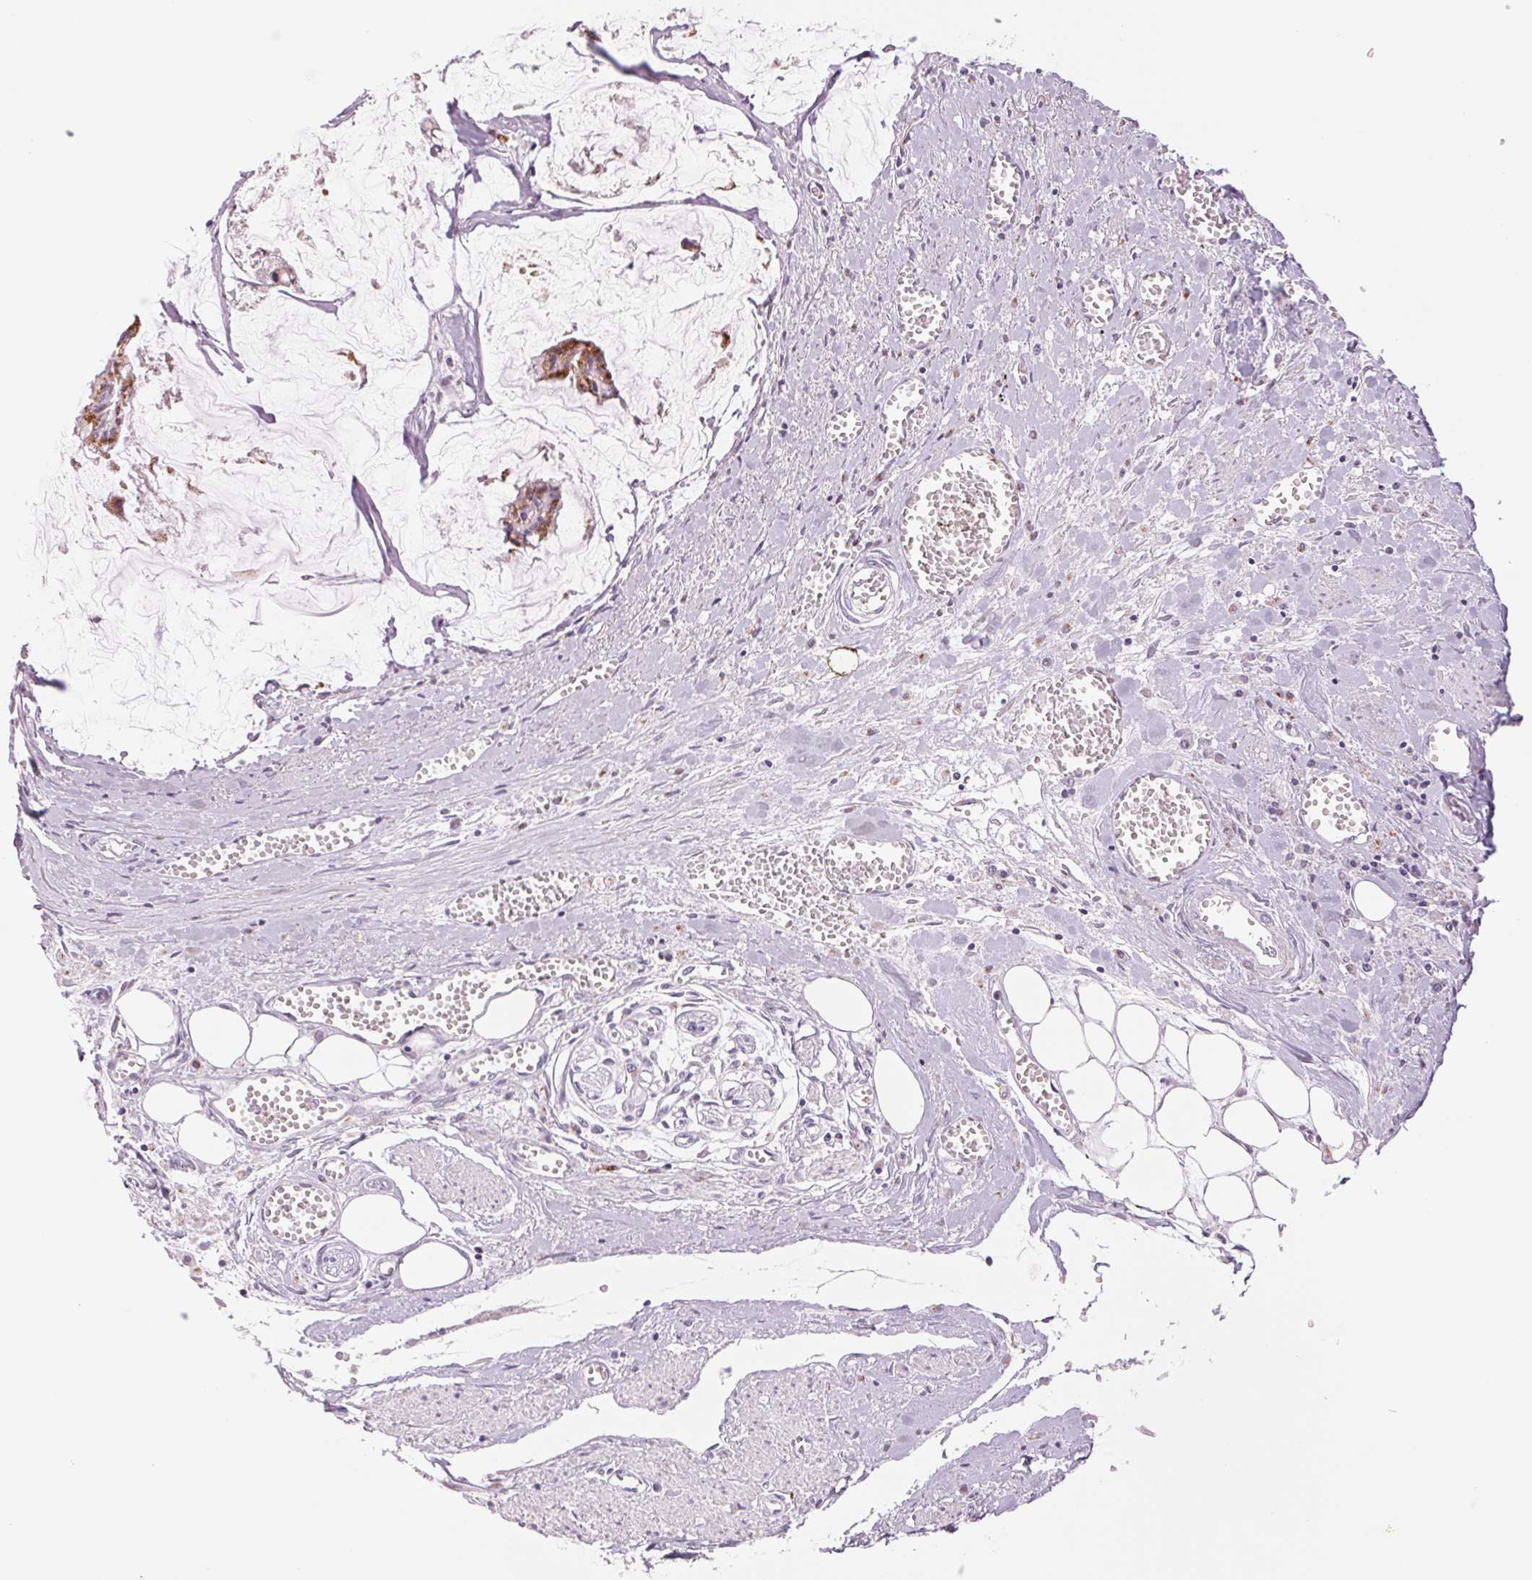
{"staining": {"intensity": "moderate", "quantity": ">75%", "location": "cytoplasmic/membranous"}, "tissue": "ovarian cancer", "cell_type": "Tumor cells", "image_type": "cancer", "snomed": [{"axis": "morphology", "description": "Cystadenocarcinoma, mucinous, NOS"}, {"axis": "topography", "description": "Ovary"}], "caption": "DAB (3,3'-diaminobenzidine) immunohistochemical staining of ovarian cancer (mucinous cystadenocarcinoma) exhibits moderate cytoplasmic/membranous protein positivity in about >75% of tumor cells.", "gene": "GALNT7", "patient": {"sex": "female", "age": 90}}